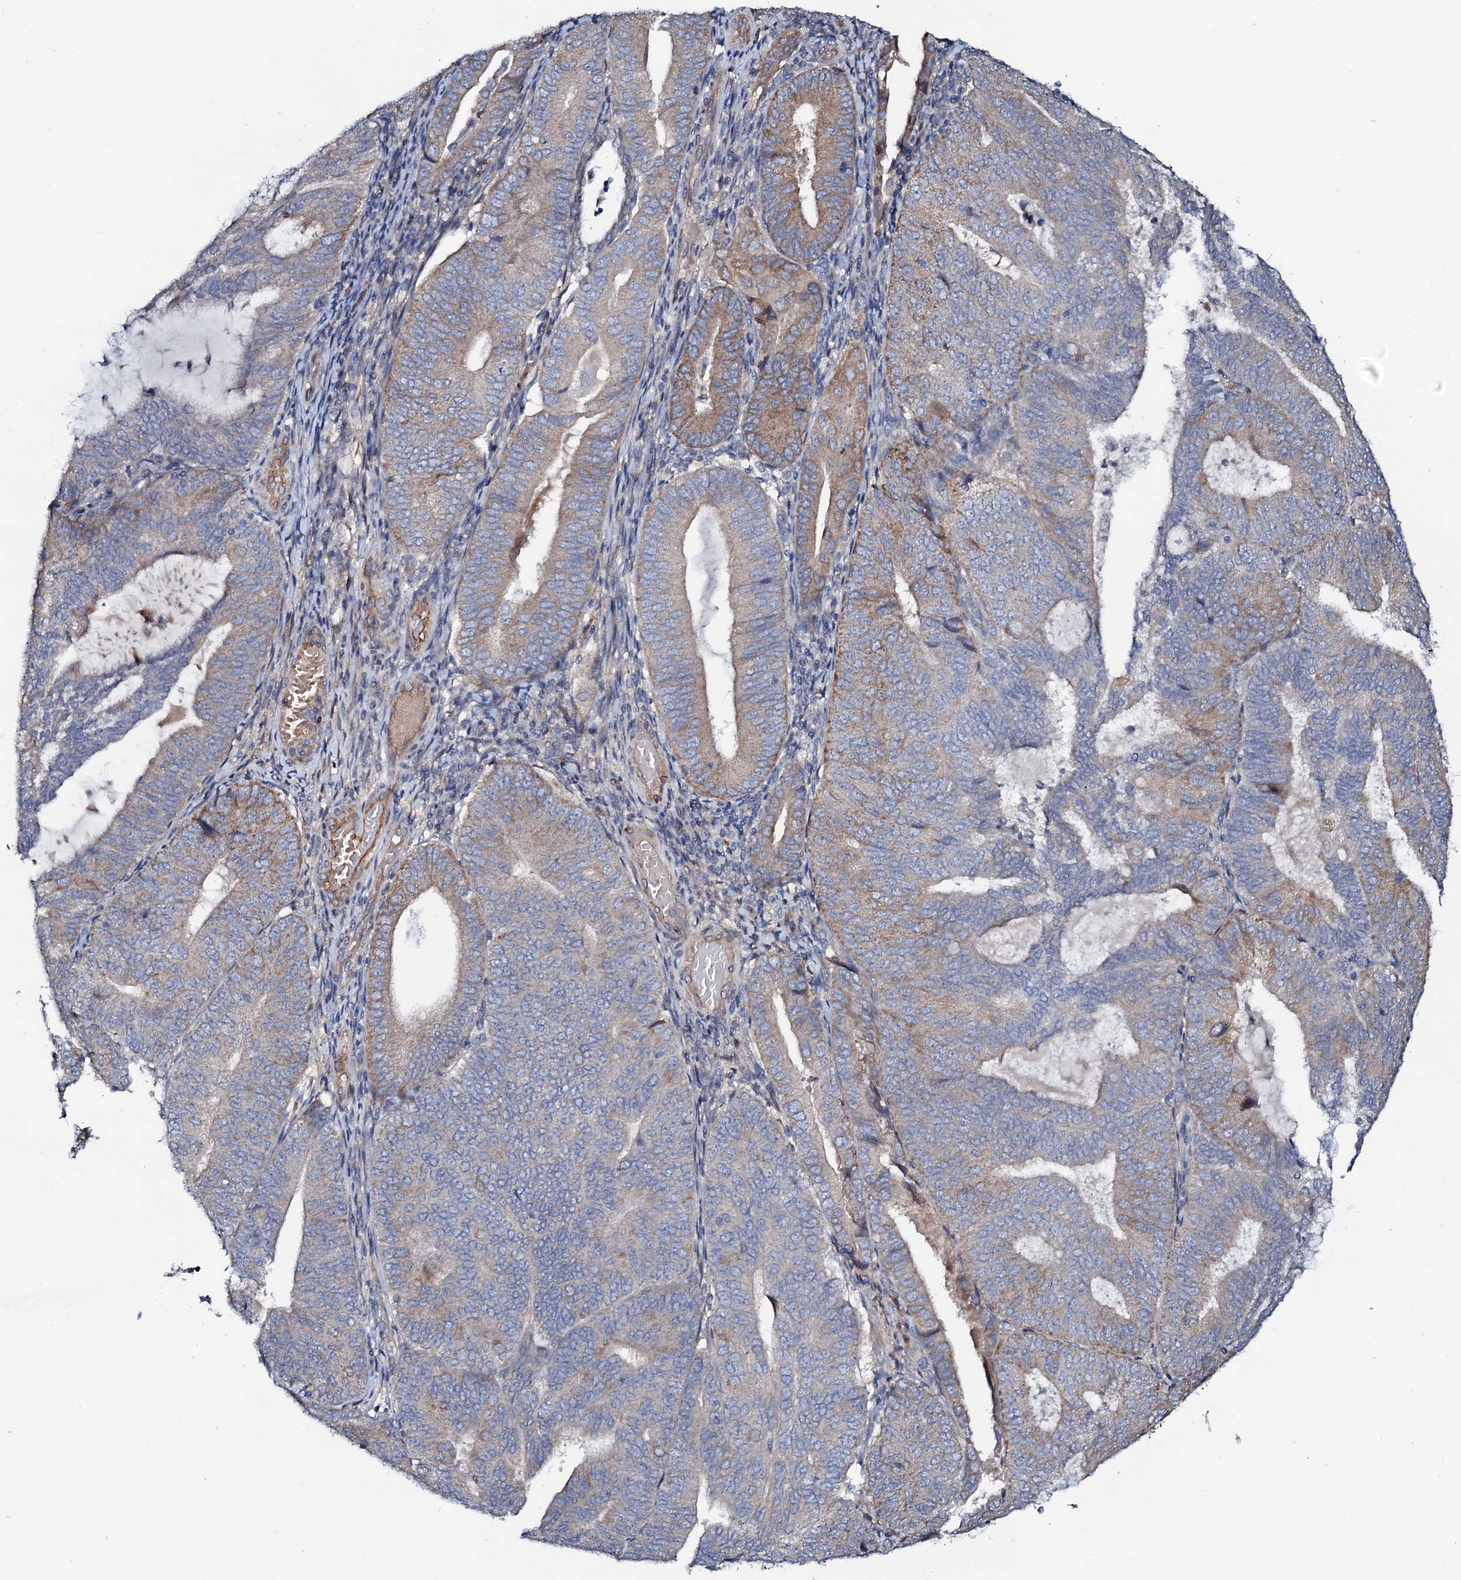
{"staining": {"intensity": "moderate", "quantity": "<25%", "location": "cytoplasmic/membranous"}, "tissue": "endometrial cancer", "cell_type": "Tumor cells", "image_type": "cancer", "snomed": [{"axis": "morphology", "description": "Adenocarcinoma, NOS"}, {"axis": "topography", "description": "Endometrium"}], "caption": "This is an image of IHC staining of endometrial cancer (adenocarcinoma), which shows moderate positivity in the cytoplasmic/membranous of tumor cells.", "gene": "PPP1R3D", "patient": {"sex": "female", "age": 81}}